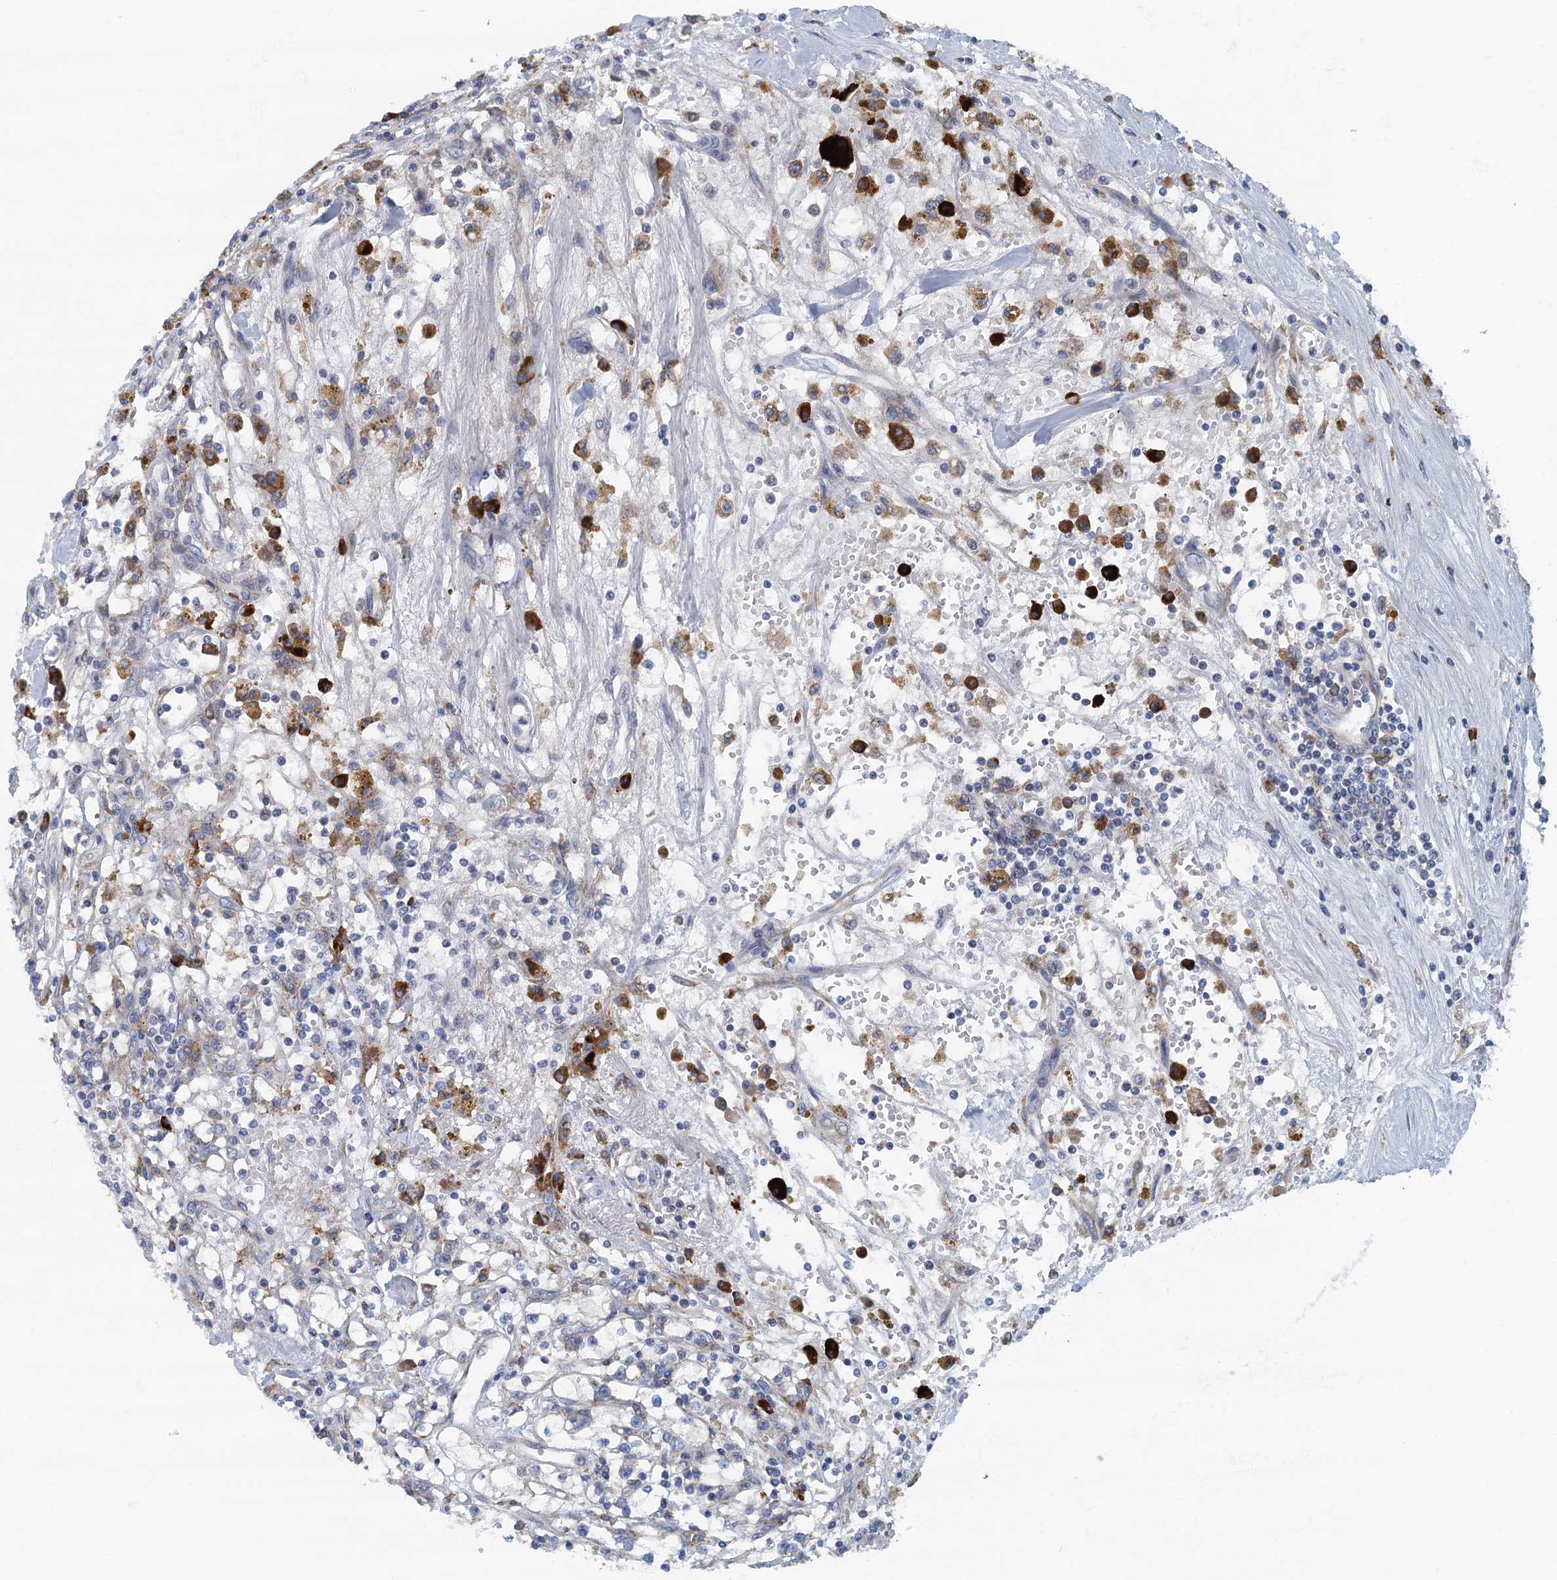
{"staining": {"intensity": "negative", "quantity": "none", "location": "none"}, "tissue": "renal cancer", "cell_type": "Tumor cells", "image_type": "cancer", "snomed": [{"axis": "morphology", "description": "Adenocarcinoma, NOS"}, {"axis": "topography", "description": "Kidney"}], "caption": "The histopathology image reveals no significant staining in tumor cells of renal adenocarcinoma. (Brightfield microscopy of DAB IHC at high magnification).", "gene": "MYDGF", "patient": {"sex": "male", "age": 56}}